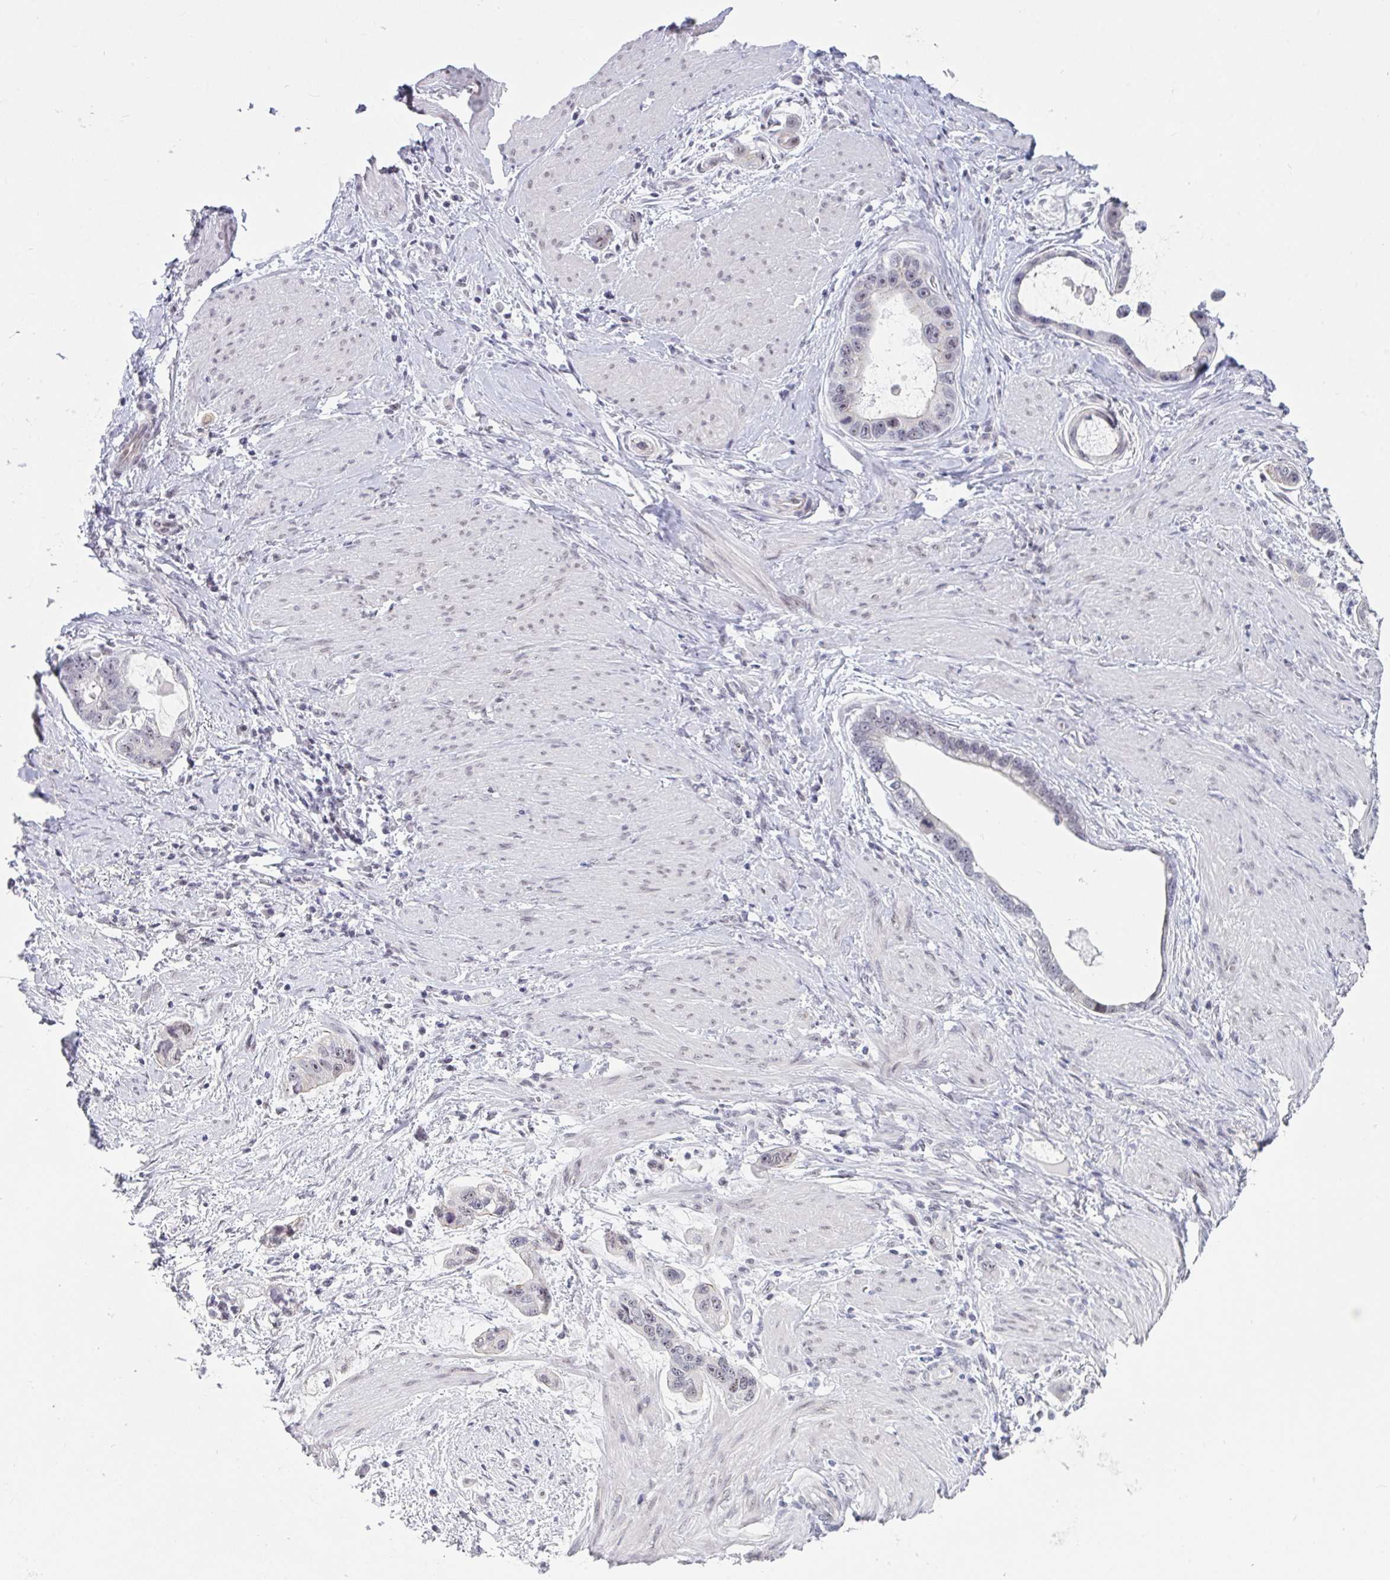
{"staining": {"intensity": "negative", "quantity": "none", "location": "none"}, "tissue": "stomach cancer", "cell_type": "Tumor cells", "image_type": "cancer", "snomed": [{"axis": "morphology", "description": "Adenocarcinoma, NOS"}, {"axis": "topography", "description": "Stomach, lower"}], "caption": "The micrograph shows no significant positivity in tumor cells of adenocarcinoma (stomach).", "gene": "PRR14", "patient": {"sex": "female", "age": 93}}